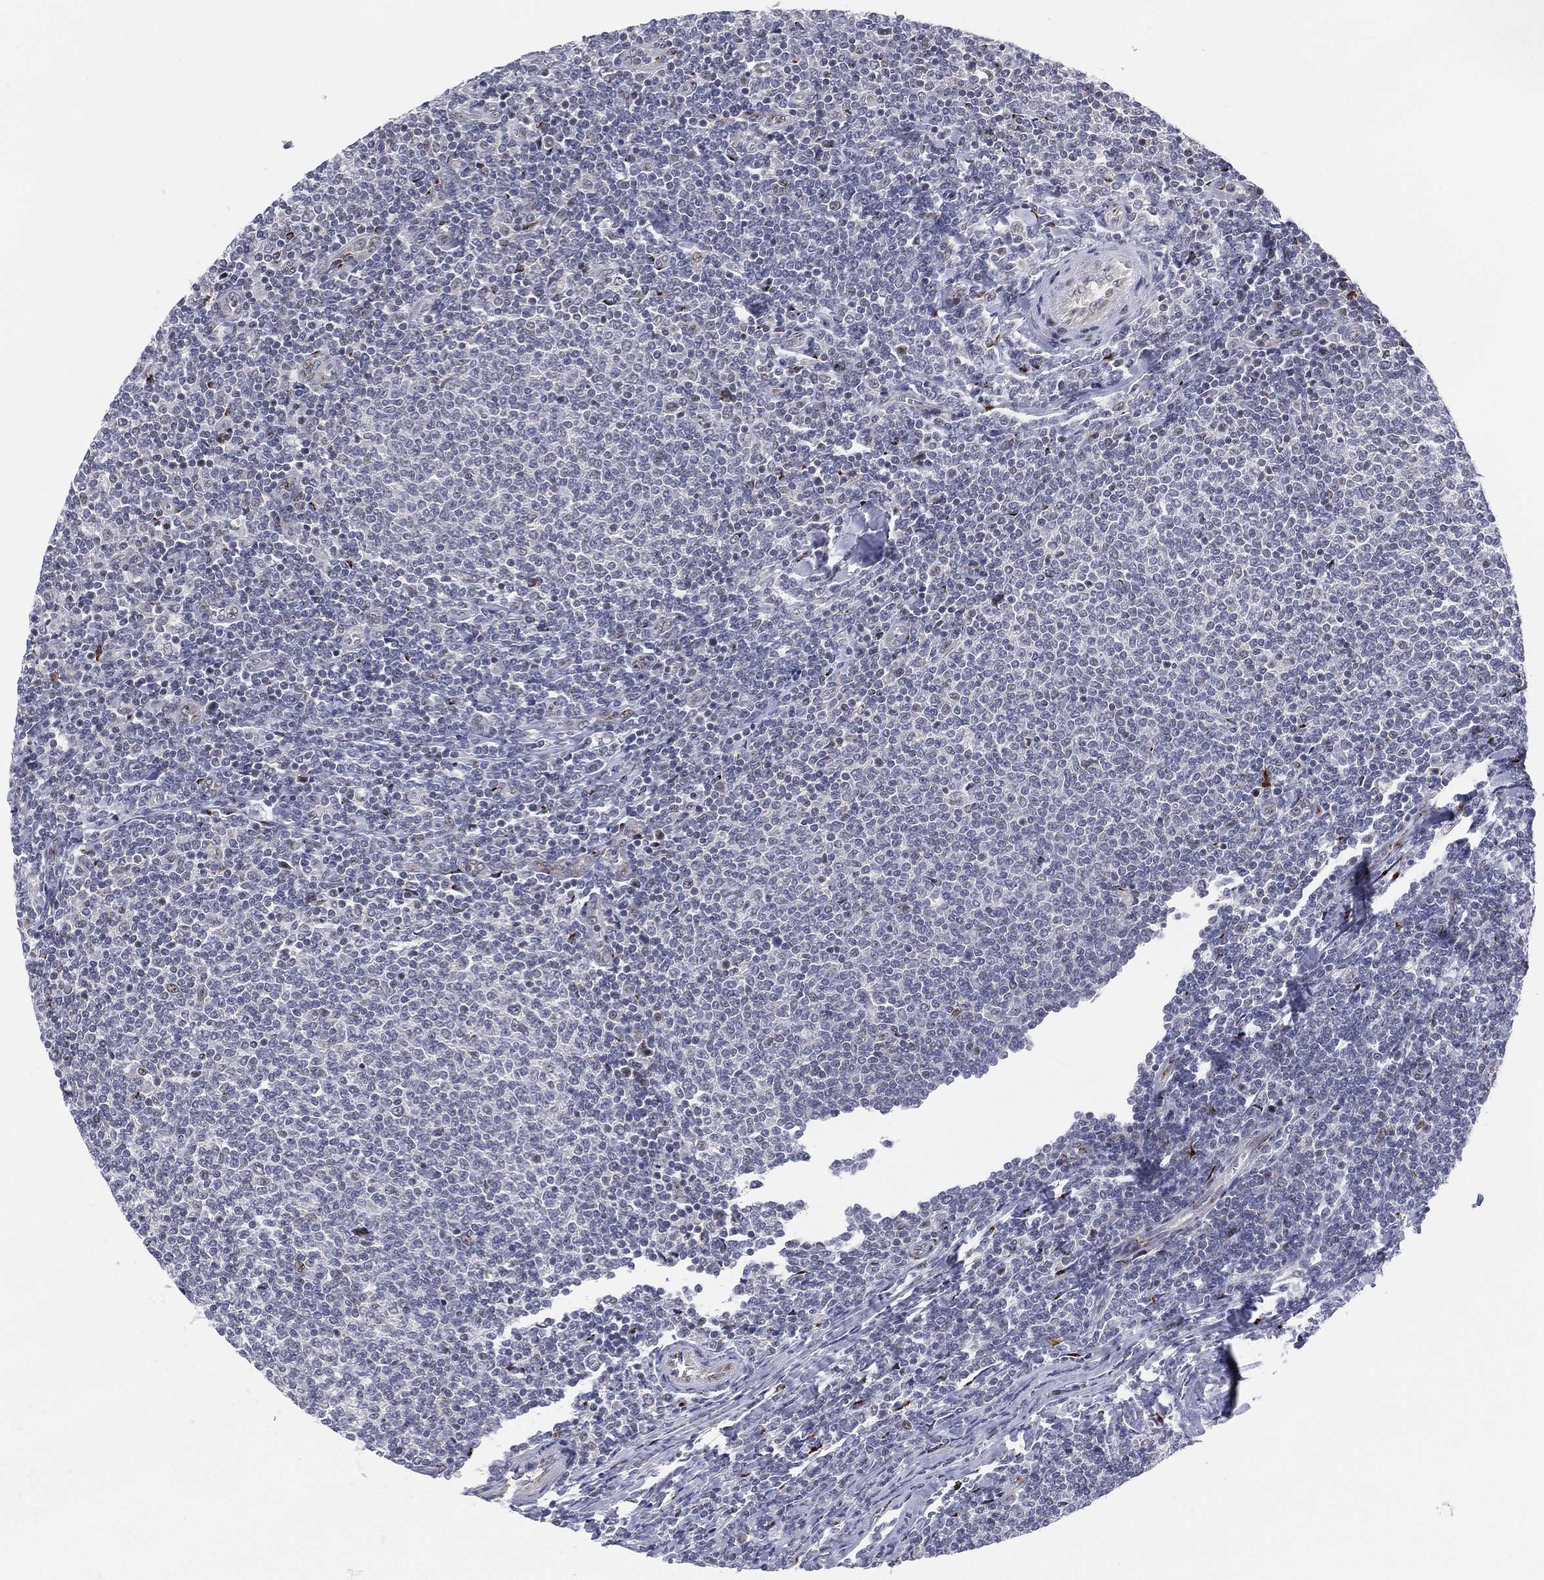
{"staining": {"intensity": "negative", "quantity": "none", "location": "none"}, "tissue": "lymphoma", "cell_type": "Tumor cells", "image_type": "cancer", "snomed": [{"axis": "morphology", "description": "Malignant lymphoma, non-Hodgkin's type, Low grade"}, {"axis": "topography", "description": "Lymph node"}], "caption": "High magnification brightfield microscopy of lymphoma stained with DAB (brown) and counterstained with hematoxylin (blue): tumor cells show no significant positivity.", "gene": "CD177", "patient": {"sex": "male", "age": 52}}